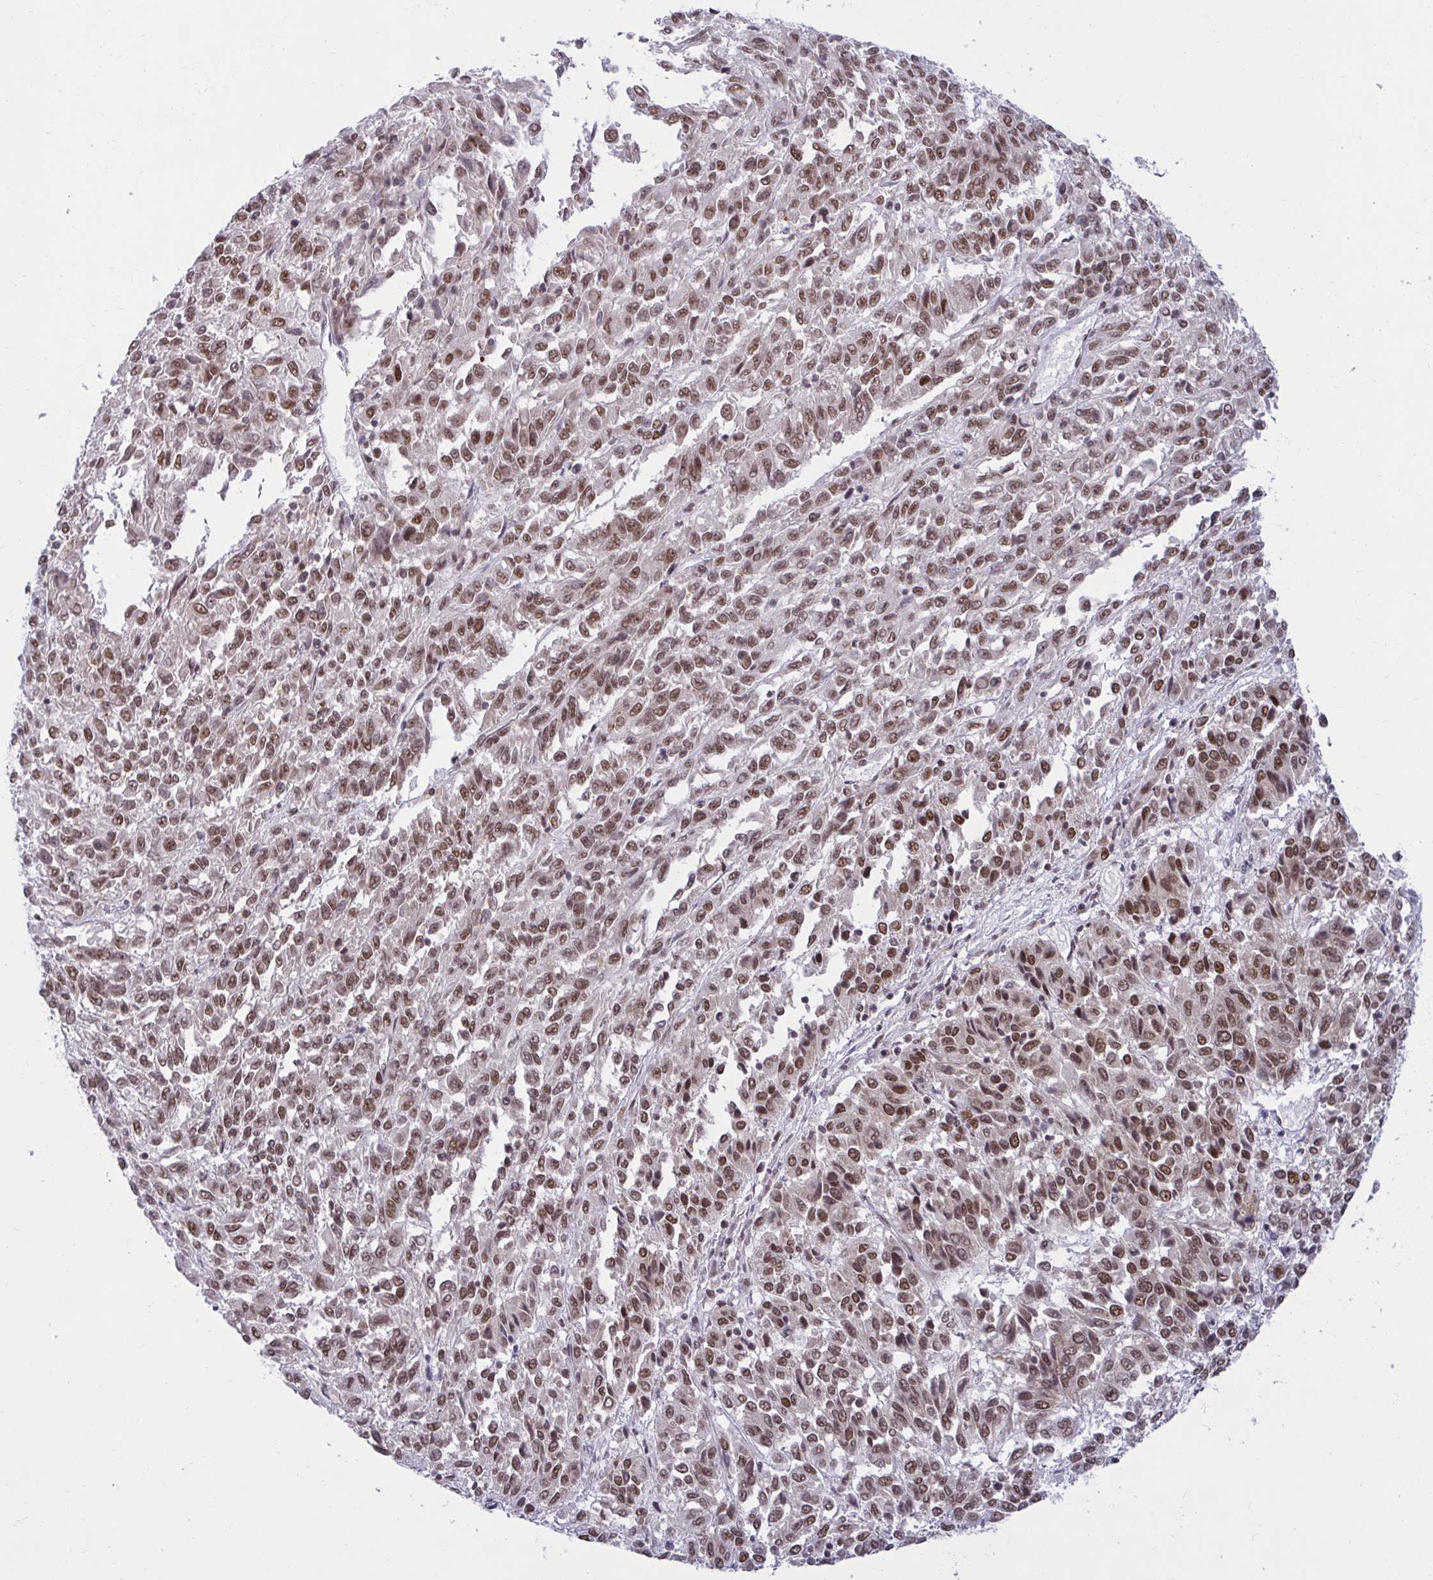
{"staining": {"intensity": "moderate", "quantity": ">75%", "location": "nuclear"}, "tissue": "melanoma", "cell_type": "Tumor cells", "image_type": "cancer", "snomed": [{"axis": "morphology", "description": "Malignant melanoma, Metastatic site"}, {"axis": "topography", "description": "Lung"}], "caption": "A photomicrograph of human melanoma stained for a protein shows moderate nuclear brown staining in tumor cells.", "gene": "PHF10", "patient": {"sex": "male", "age": 64}}